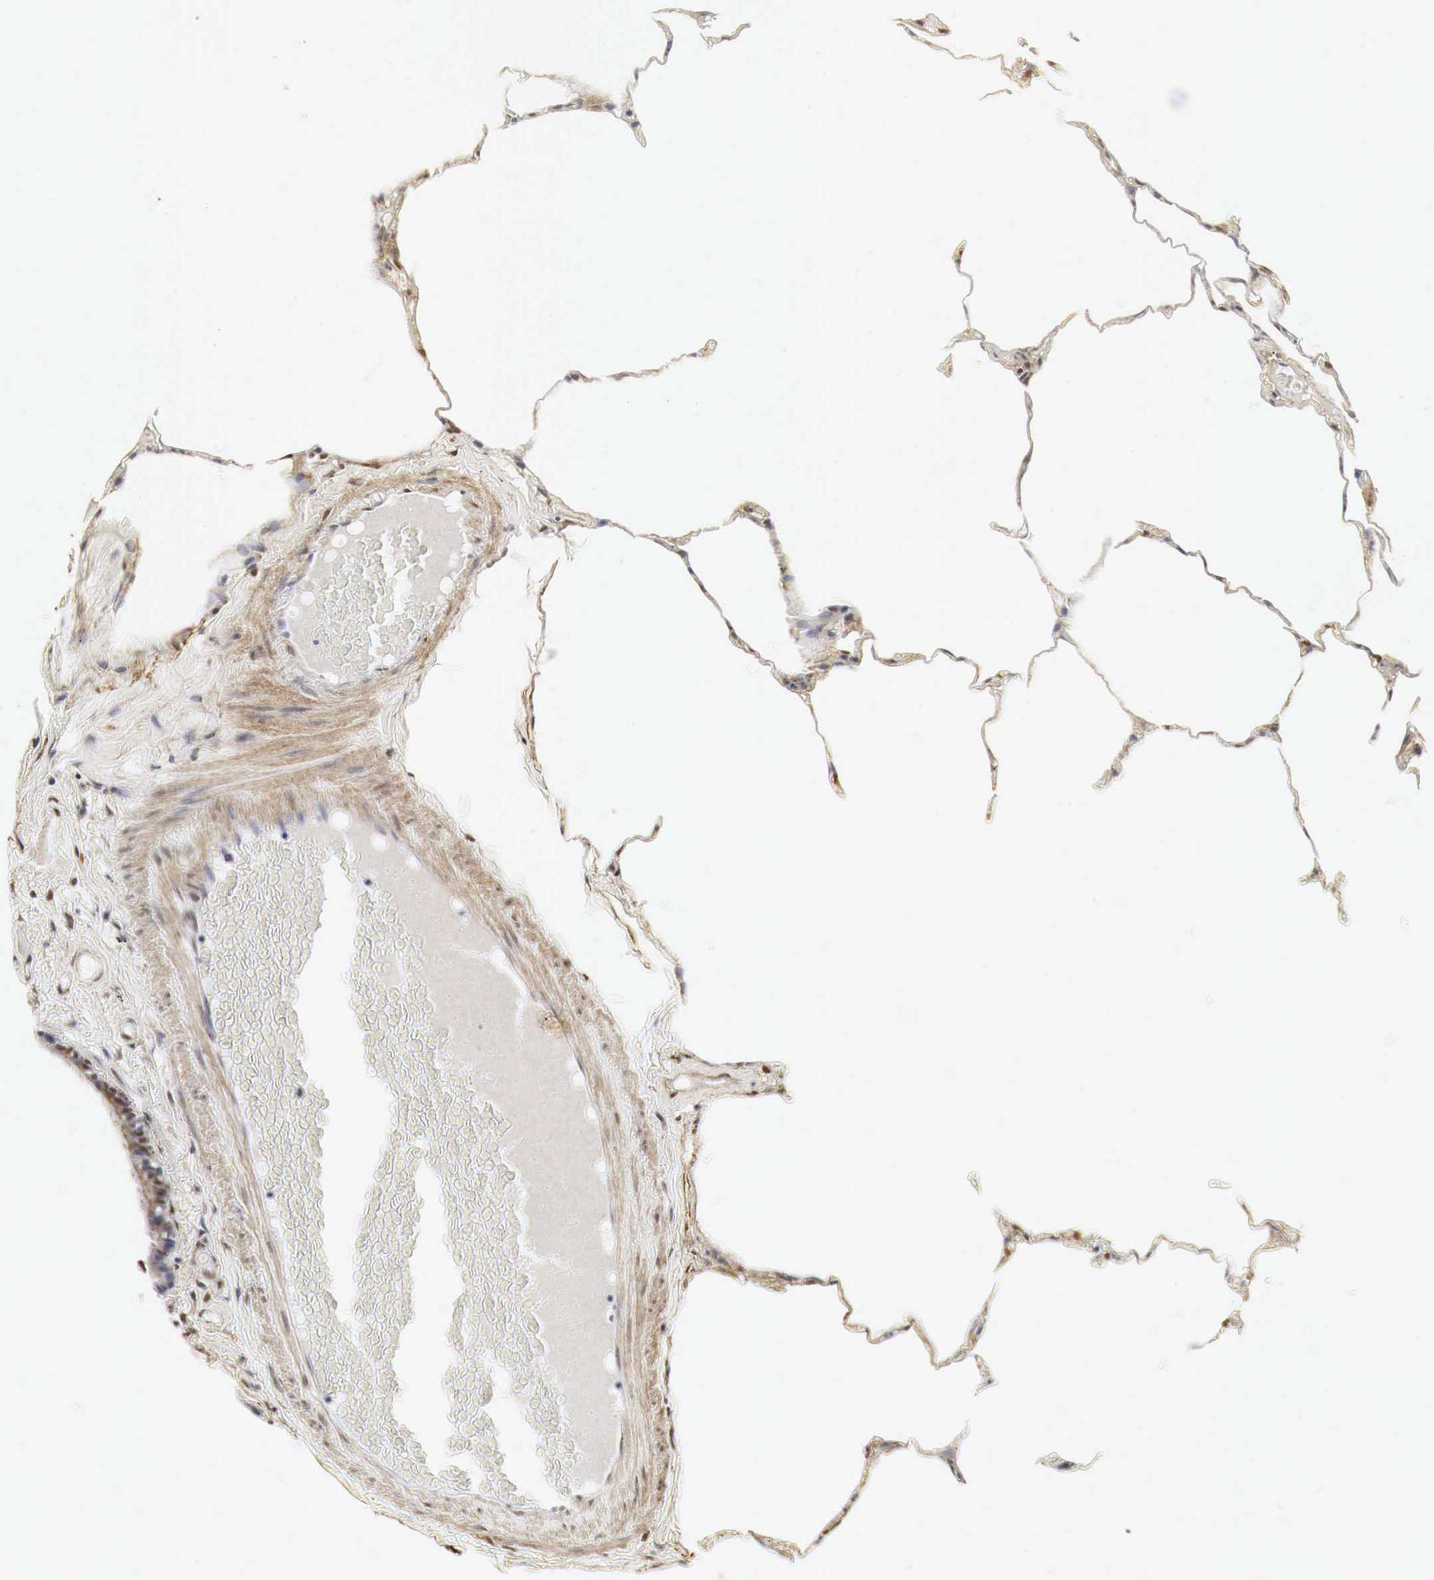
{"staining": {"intensity": "moderate", "quantity": "25%-75%", "location": "cytoplasmic/membranous,nuclear"}, "tissue": "lung", "cell_type": "Alveolar cells", "image_type": "normal", "snomed": [{"axis": "morphology", "description": "Normal tissue, NOS"}, {"axis": "topography", "description": "Lung"}], "caption": "Human lung stained with a brown dye exhibits moderate cytoplasmic/membranous,nuclear positive positivity in approximately 25%-75% of alveolar cells.", "gene": "SPIN1", "patient": {"sex": "female", "age": 75}}